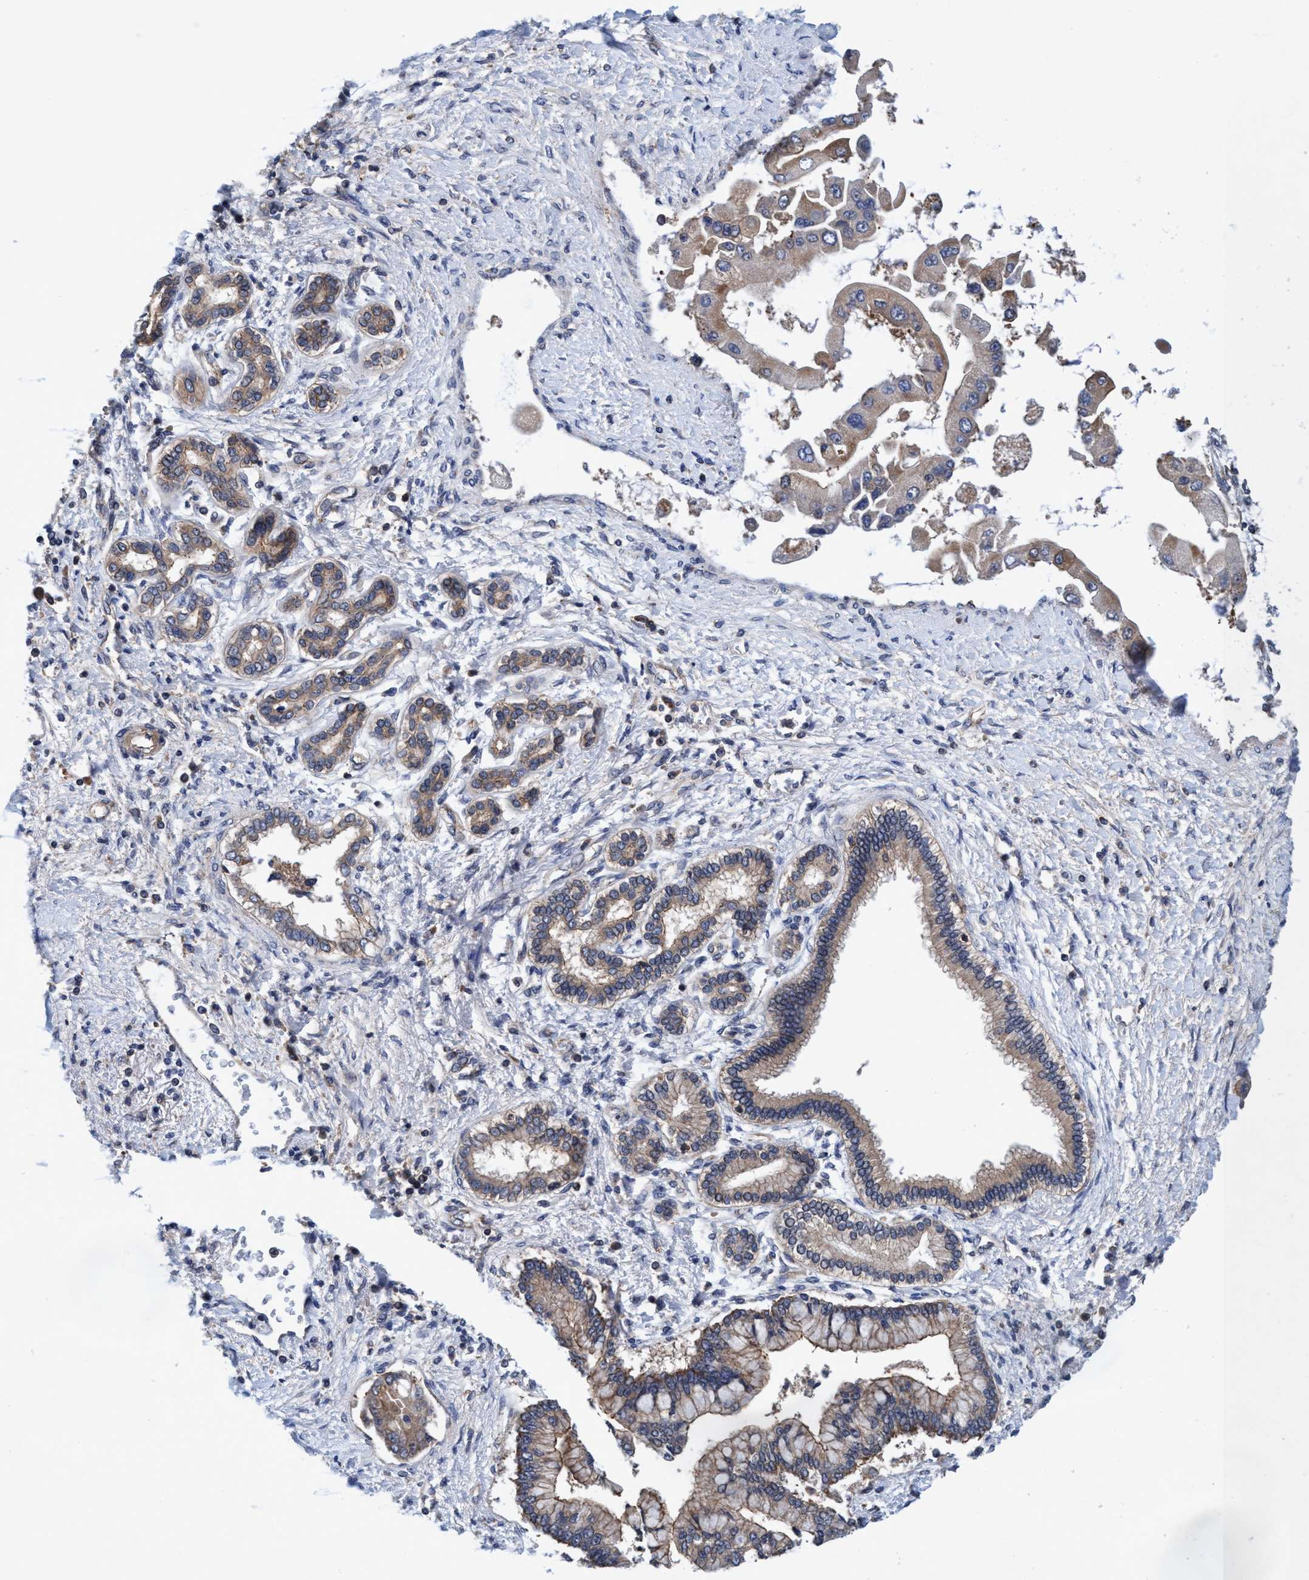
{"staining": {"intensity": "moderate", "quantity": ">75%", "location": "cytoplasmic/membranous"}, "tissue": "liver cancer", "cell_type": "Tumor cells", "image_type": "cancer", "snomed": [{"axis": "morphology", "description": "Cholangiocarcinoma"}, {"axis": "topography", "description": "Liver"}], "caption": "This is an image of IHC staining of liver cholangiocarcinoma, which shows moderate staining in the cytoplasmic/membranous of tumor cells.", "gene": "CALCOCO2", "patient": {"sex": "male", "age": 50}}